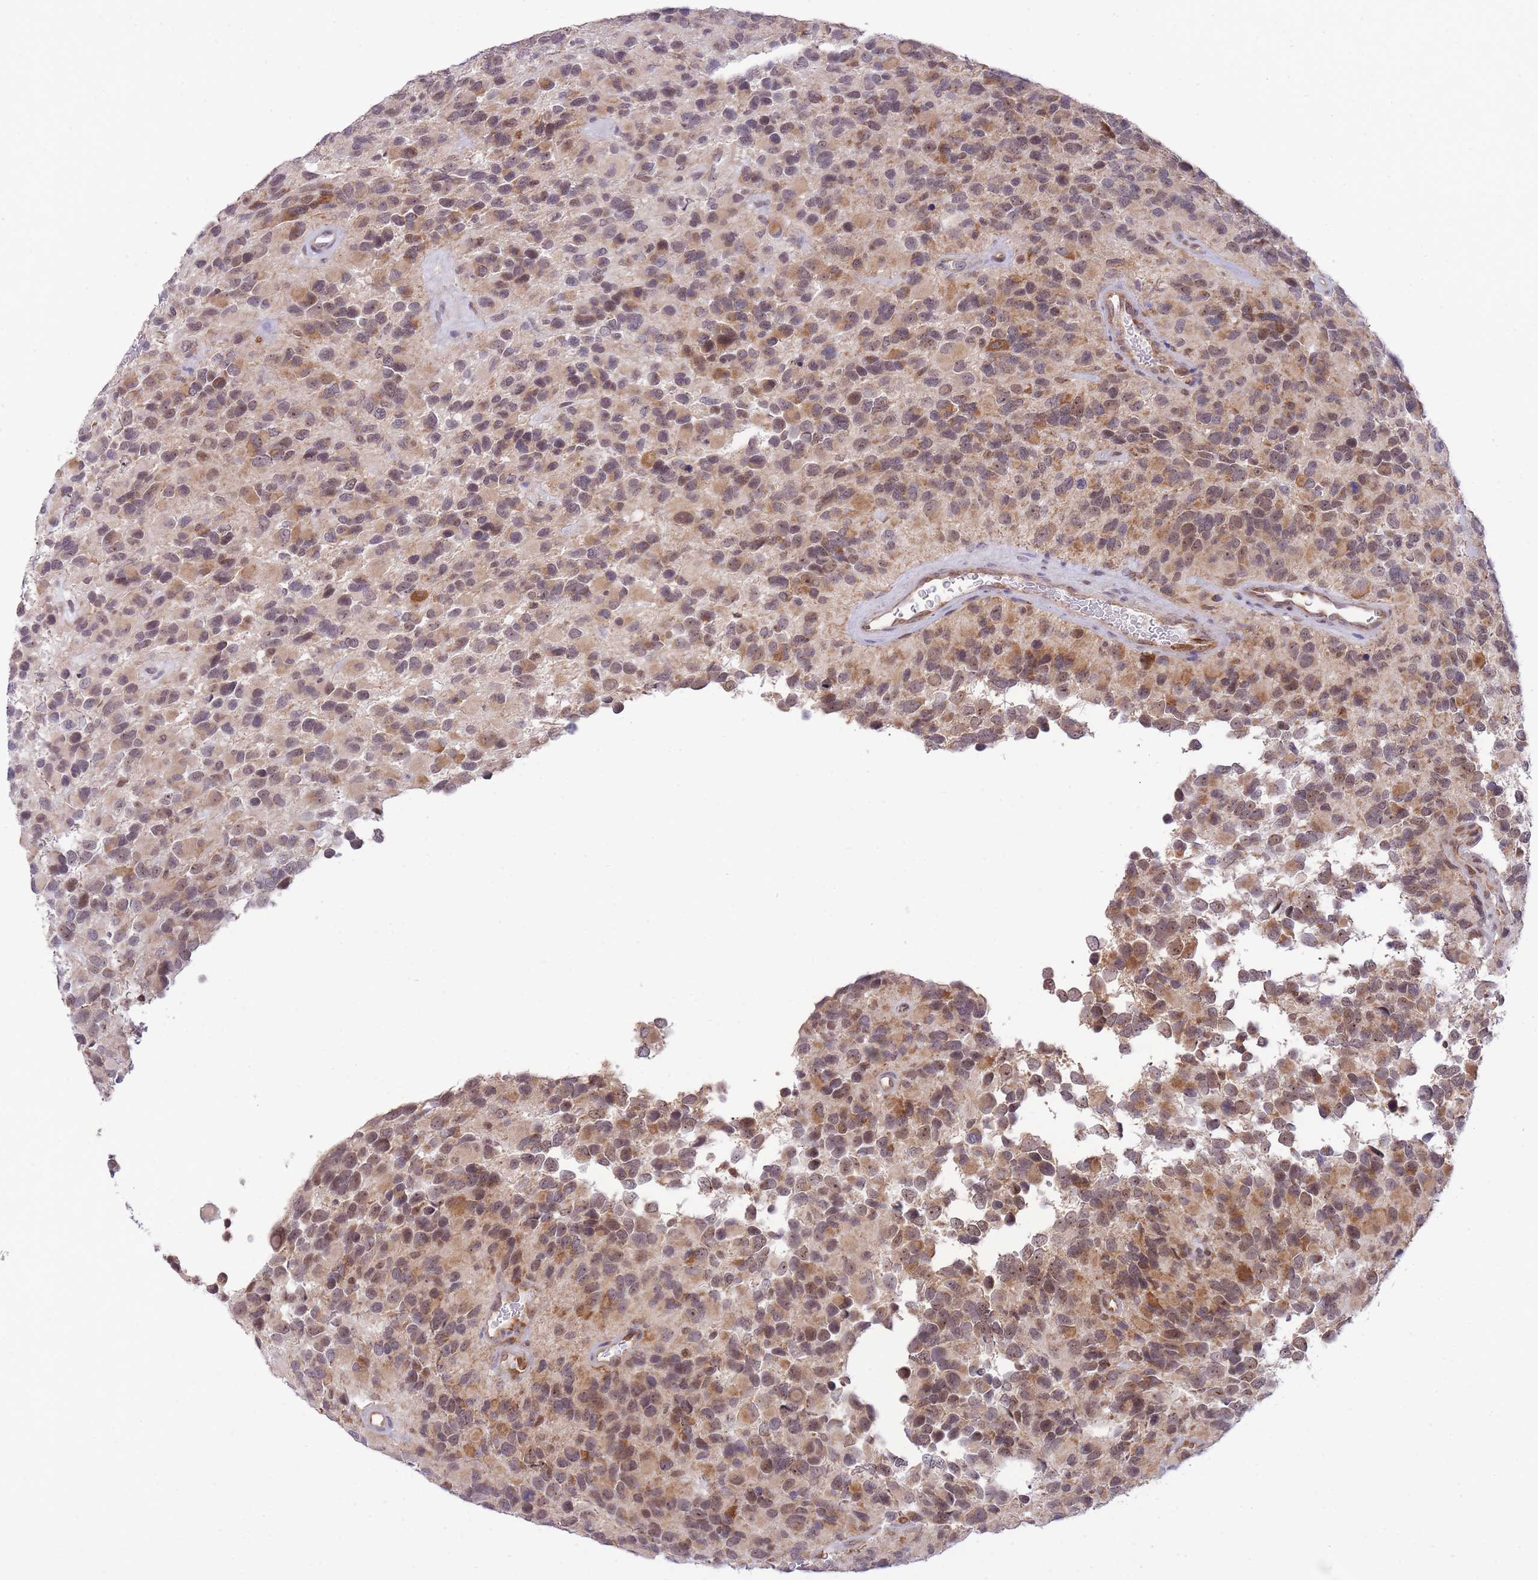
{"staining": {"intensity": "moderate", "quantity": "25%-75%", "location": "cytoplasmic/membranous,nuclear"}, "tissue": "glioma", "cell_type": "Tumor cells", "image_type": "cancer", "snomed": [{"axis": "morphology", "description": "Glioma, malignant, High grade"}, {"axis": "topography", "description": "Brain"}], "caption": "A high-resolution photomicrograph shows immunohistochemistry (IHC) staining of glioma, which displays moderate cytoplasmic/membranous and nuclear positivity in about 25%-75% of tumor cells.", "gene": "EXOSC8", "patient": {"sex": "male", "age": 77}}